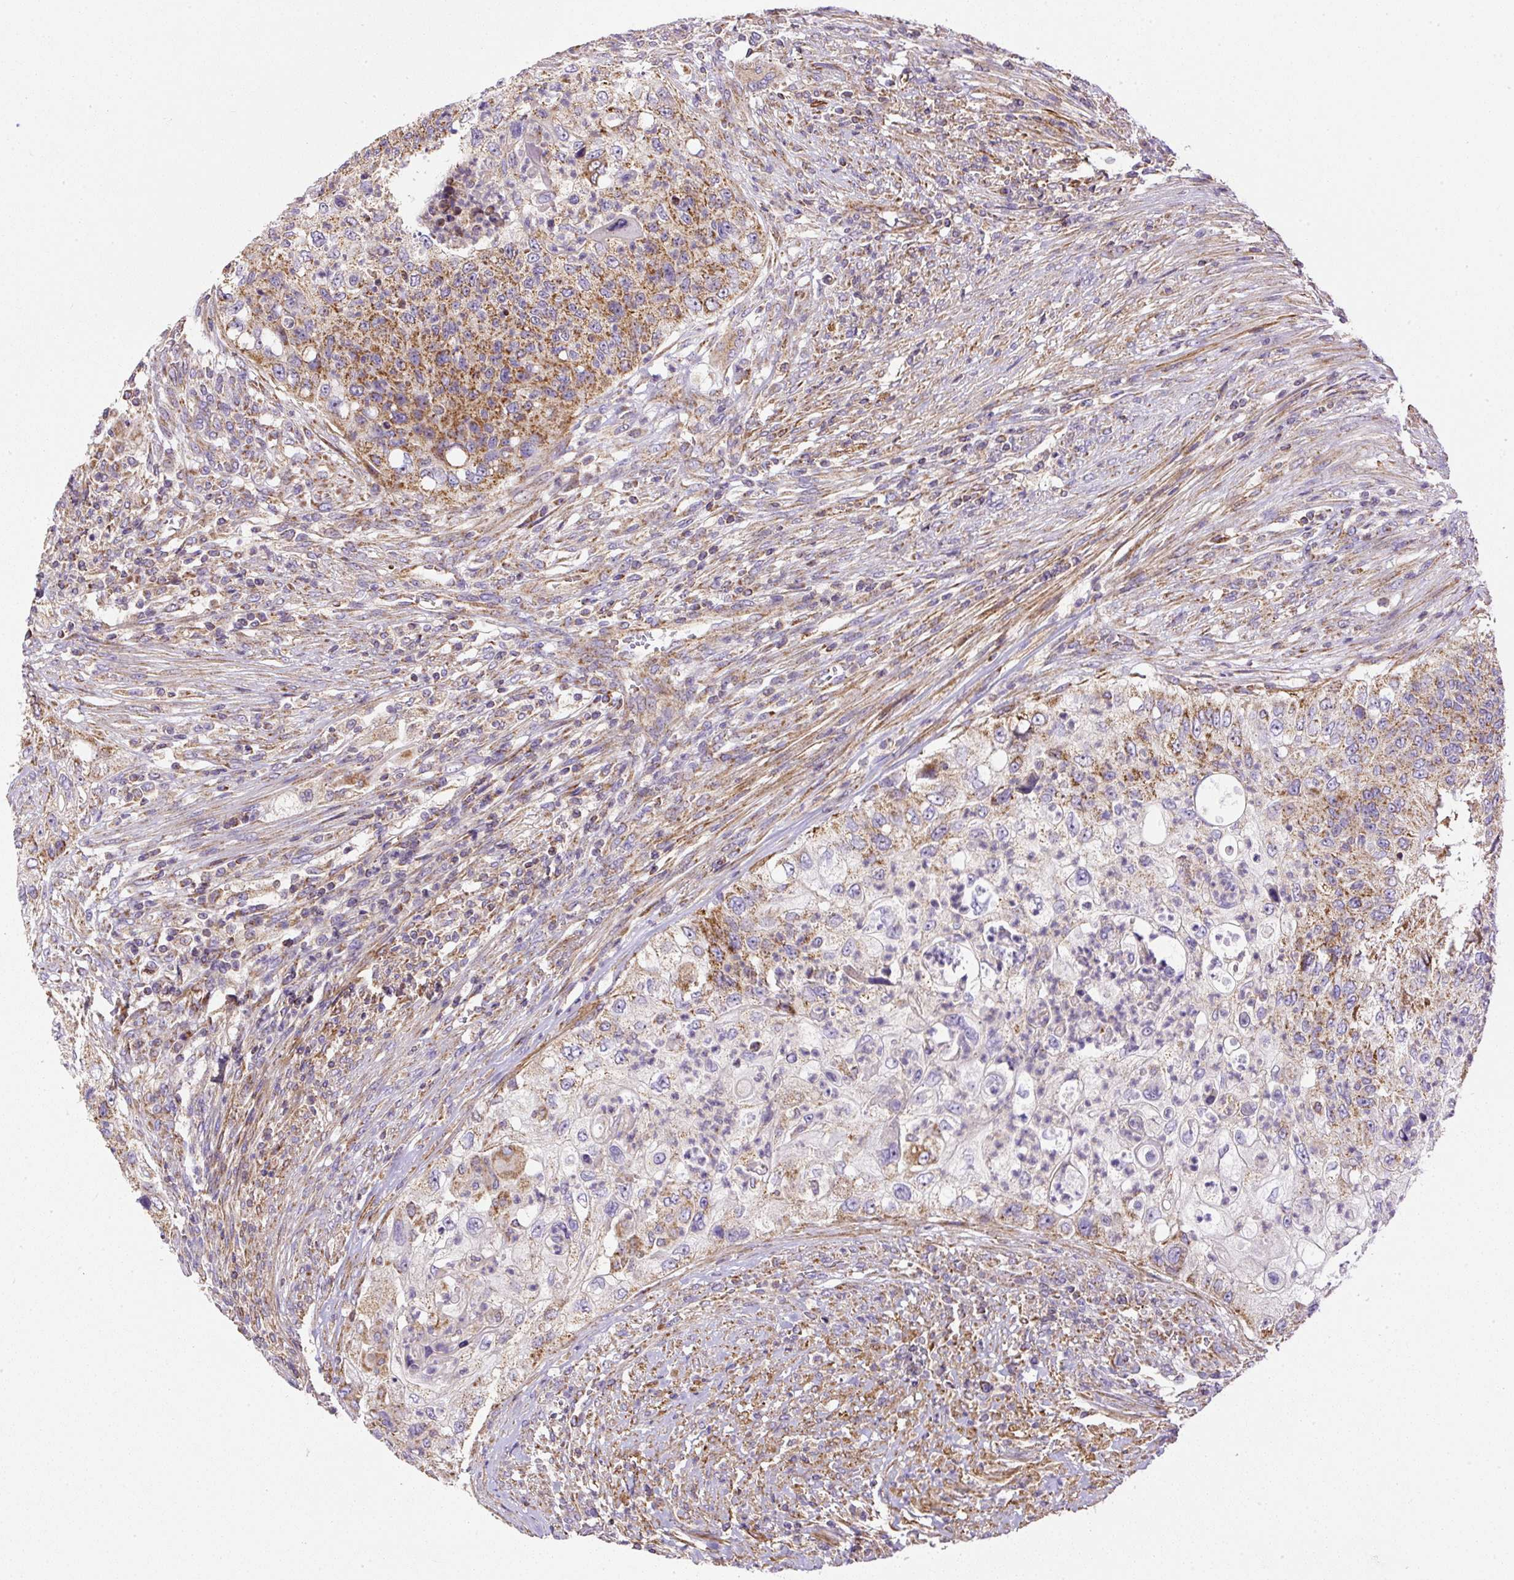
{"staining": {"intensity": "moderate", "quantity": "25%-75%", "location": "cytoplasmic/membranous"}, "tissue": "urothelial cancer", "cell_type": "Tumor cells", "image_type": "cancer", "snomed": [{"axis": "morphology", "description": "Urothelial carcinoma, High grade"}, {"axis": "topography", "description": "Urinary bladder"}], "caption": "Urothelial cancer stained for a protein exhibits moderate cytoplasmic/membranous positivity in tumor cells.", "gene": "NDUFAF2", "patient": {"sex": "female", "age": 60}}